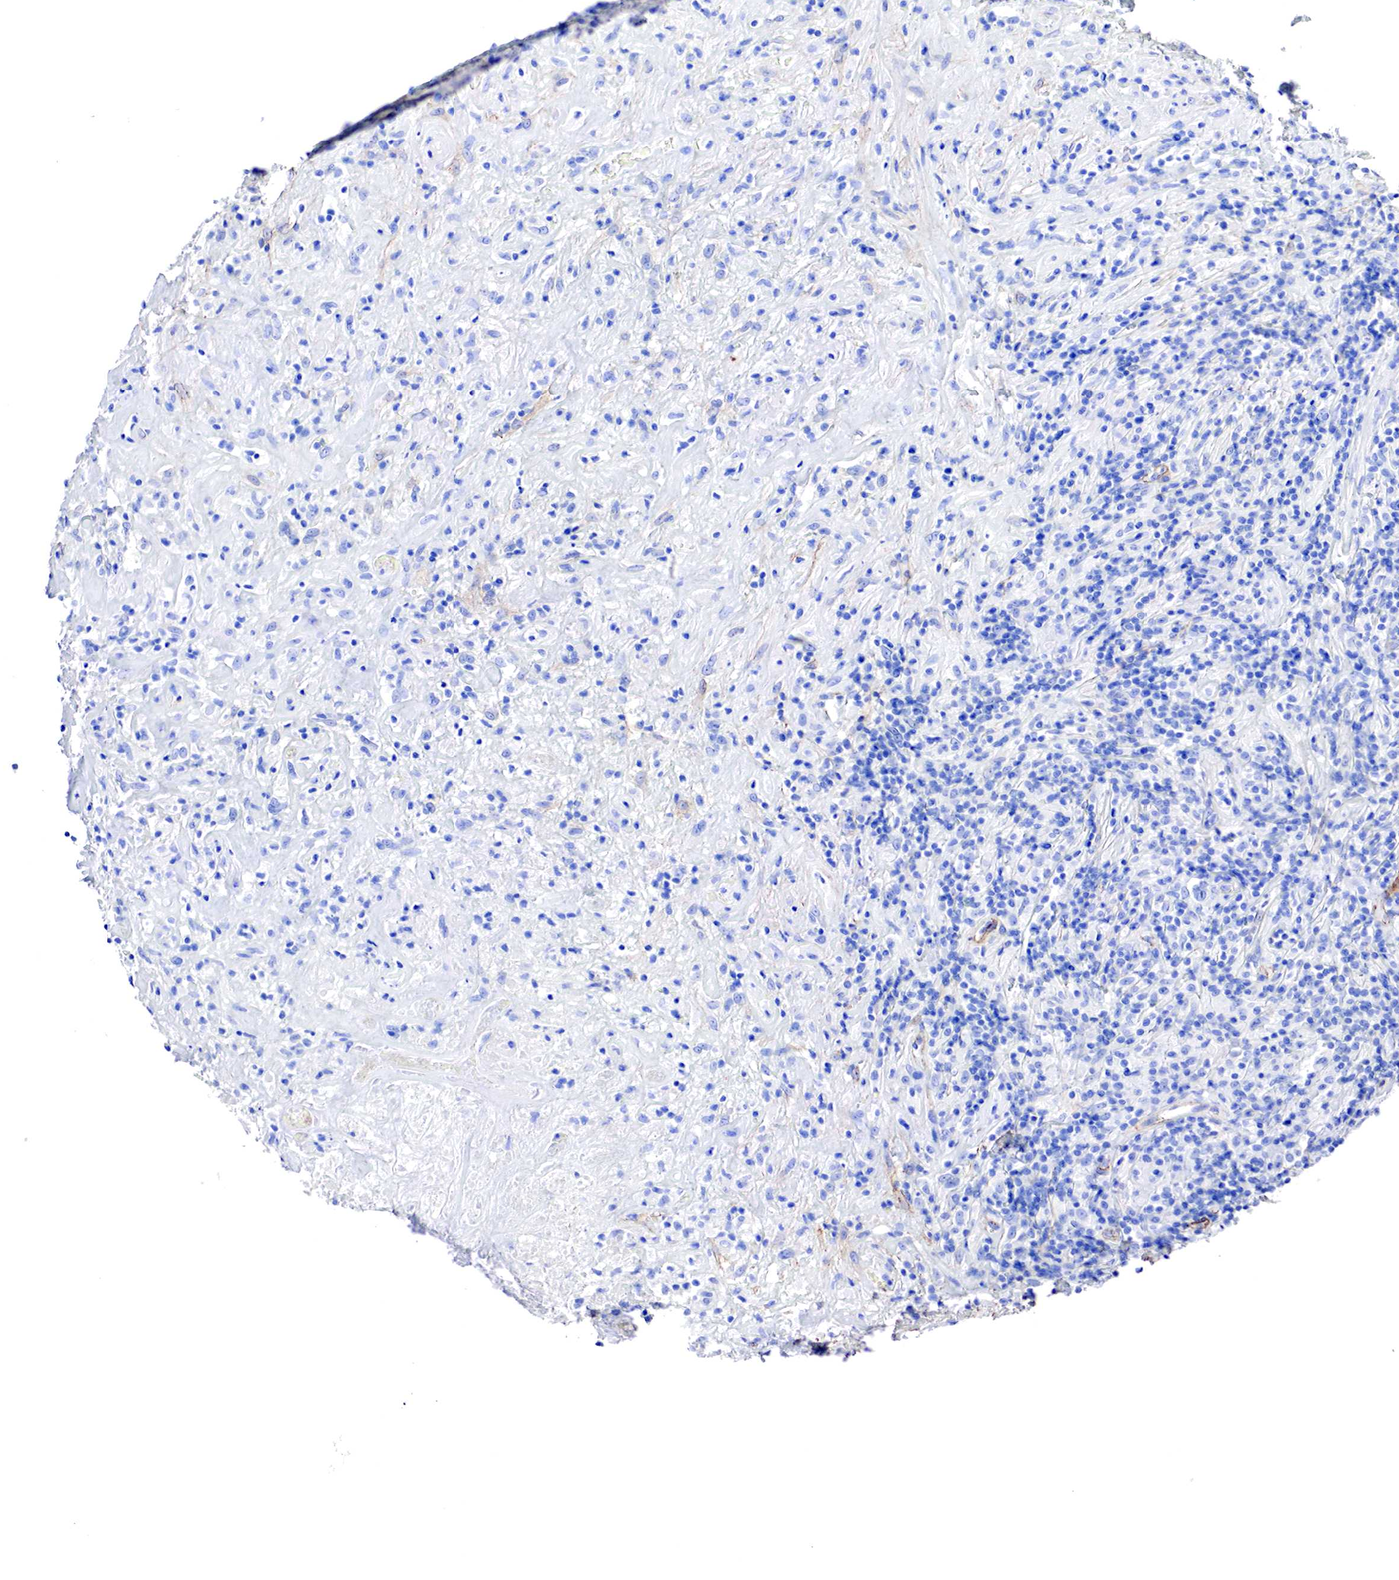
{"staining": {"intensity": "negative", "quantity": "none", "location": "none"}, "tissue": "lymphoma", "cell_type": "Tumor cells", "image_type": "cancer", "snomed": [{"axis": "morphology", "description": "Hodgkin's disease, NOS"}, {"axis": "topography", "description": "Lymph node"}], "caption": "Lymphoma stained for a protein using immunohistochemistry displays no staining tumor cells.", "gene": "TPM1", "patient": {"sex": "male", "age": 46}}